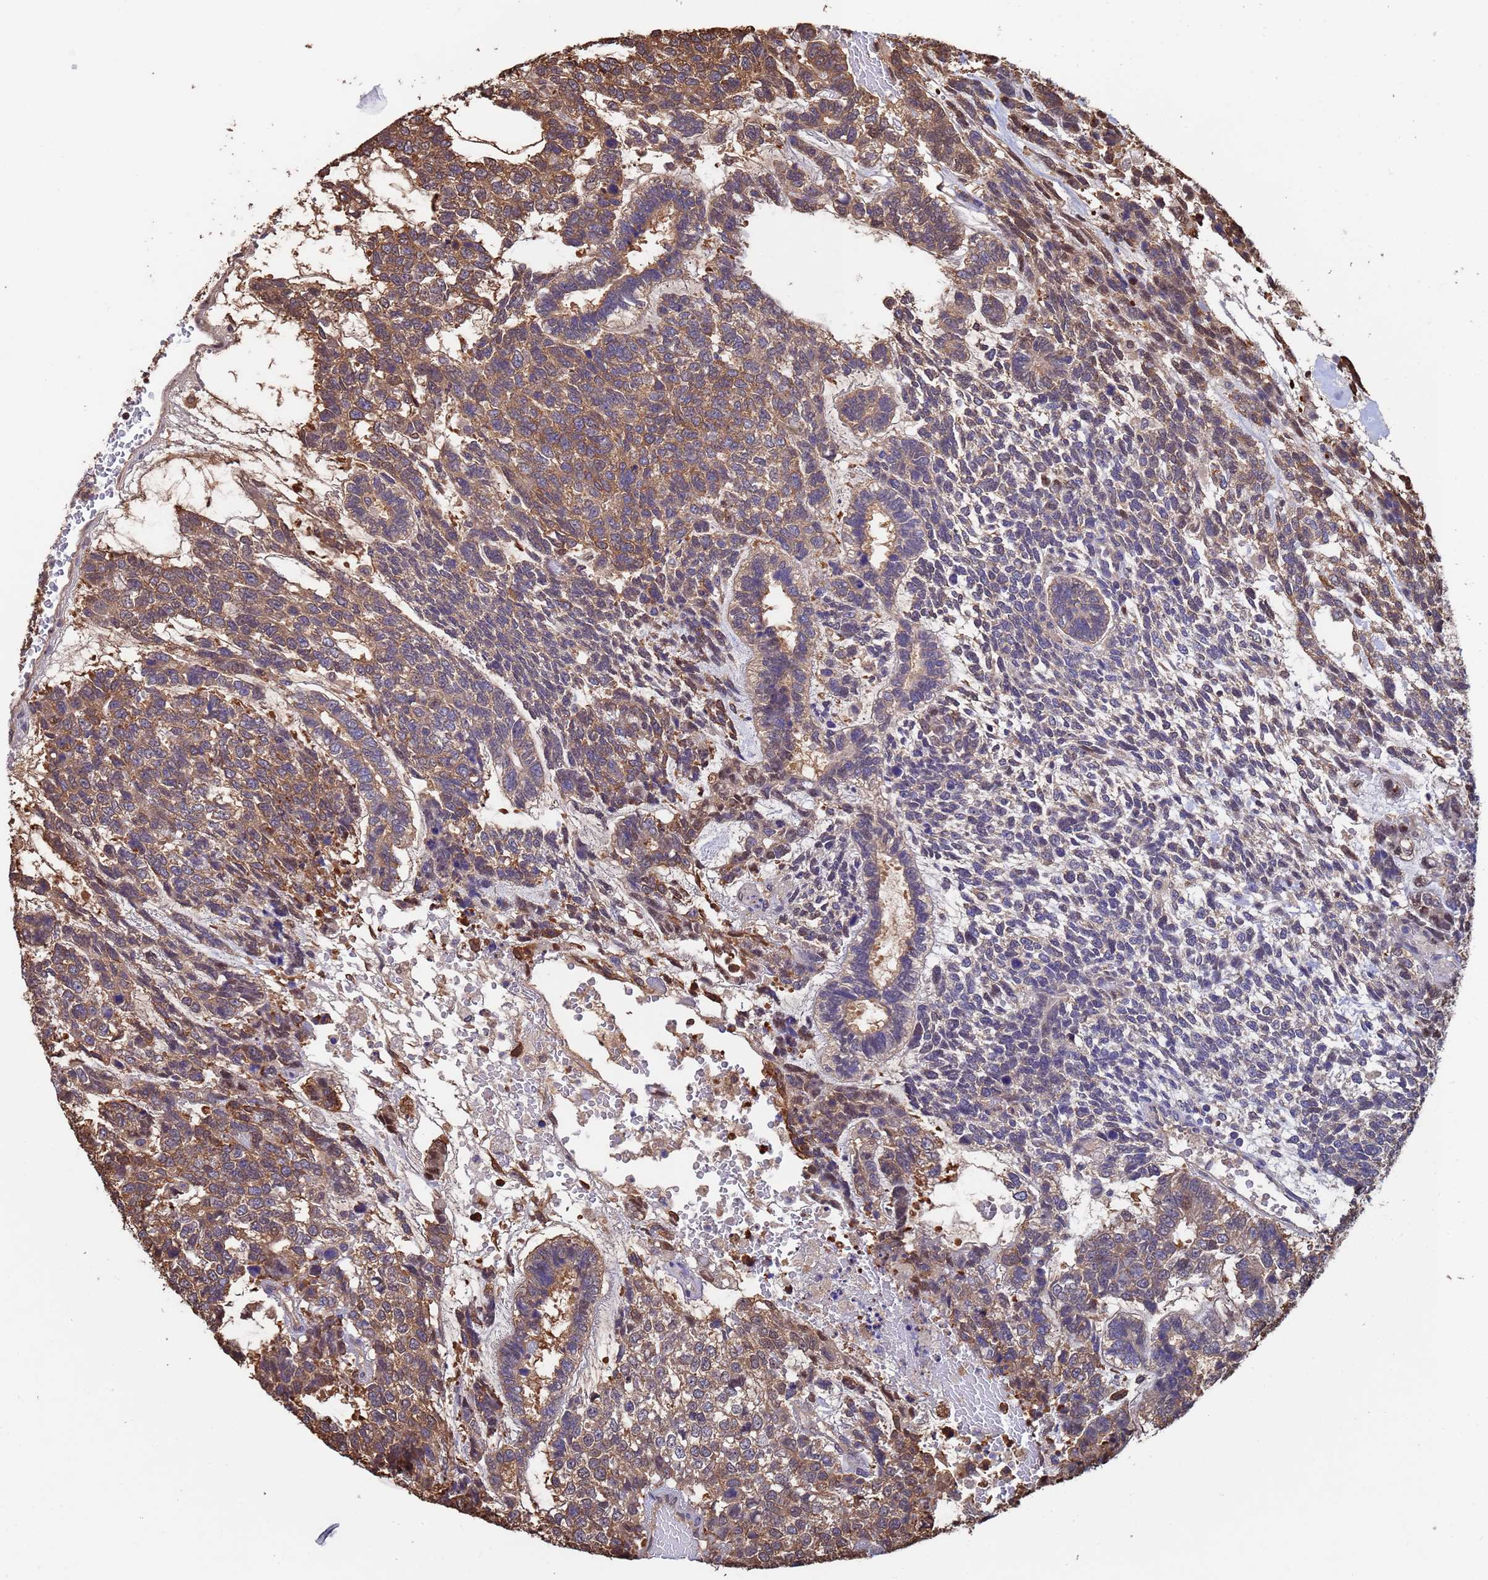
{"staining": {"intensity": "moderate", "quantity": ">75%", "location": "cytoplasmic/membranous"}, "tissue": "testis cancer", "cell_type": "Tumor cells", "image_type": "cancer", "snomed": [{"axis": "morphology", "description": "Carcinoma, Embryonal, NOS"}, {"axis": "topography", "description": "Testis"}], "caption": "Tumor cells demonstrate medium levels of moderate cytoplasmic/membranous positivity in approximately >75% of cells in human testis cancer (embryonal carcinoma).", "gene": "FAM25A", "patient": {"sex": "male", "age": 23}}